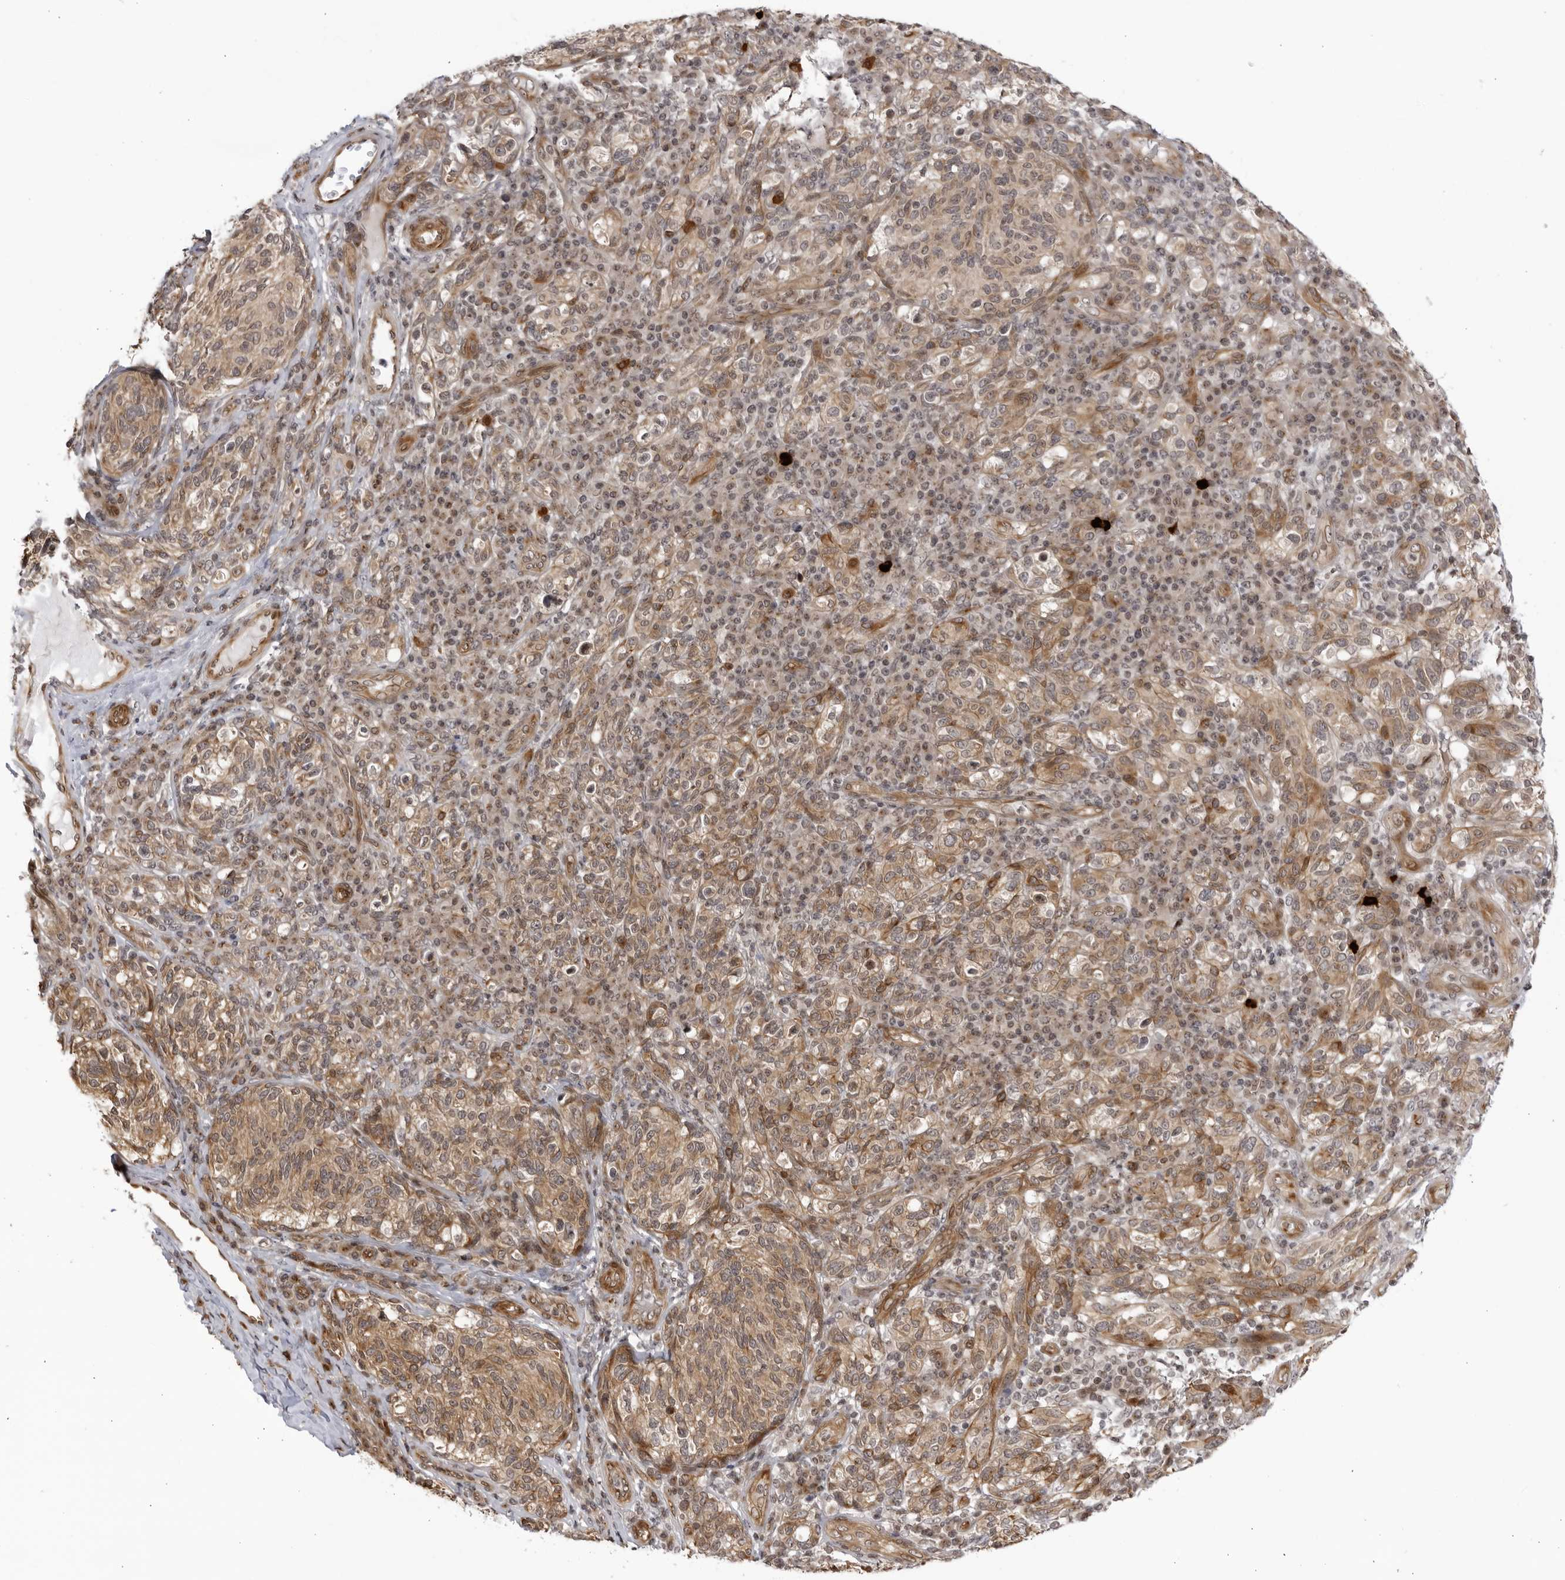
{"staining": {"intensity": "moderate", "quantity": ">75%", "location": "cytoplasmic/membranous,nuclear"}, "tissue": "melanoma", "cell_type": "Tumor cells", "image_type": "cancer", "snomed": [{"axis": "morphology", "description": "Malignant melanoma, NOS"}, {"axis": "topography", "description": "Skin"}], "caption": "Immunohistochemical staining of human melanoma demonstrates medium levels of moderate cytoplasmic/membranous and nuclear protein positivity in approximately >75% of tumor cells.", "gene": "CNBD1", "patient": {"sex": "female", "age": 73}}